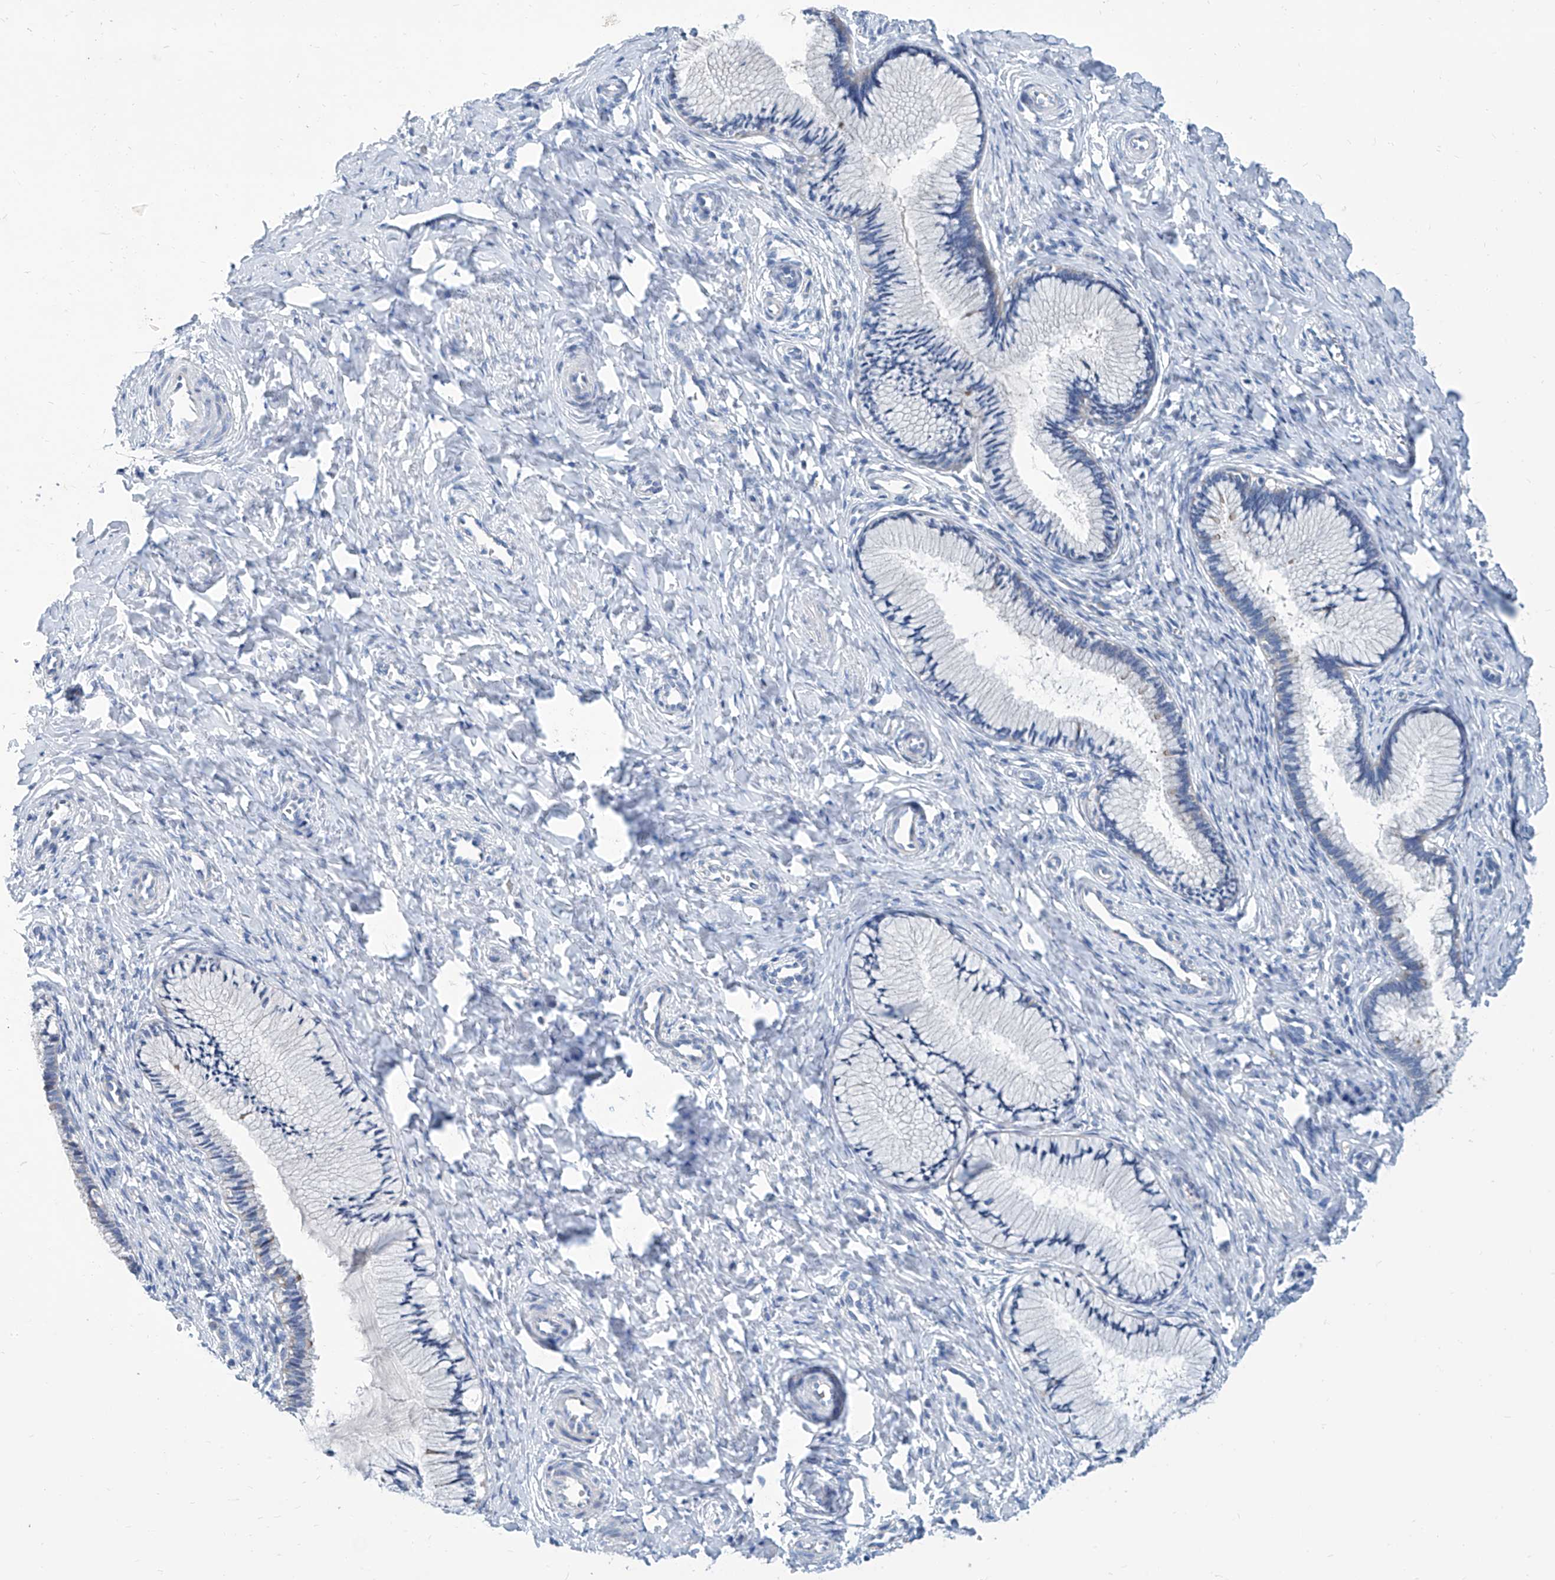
{"staining": {"intensity": "negative", "quantity": "none", "location": "none"}, "tissue": "cervix", "cell_type": "Glandular cells", "image_type": "normal", "snomed": [{"axis": "morphology", "description": "Normal tissue, NOS"}, {"axis": "topography", "description": "Cervix"}], "caption": "Human cervix stained for a protein using immunohistochemistry (IHC) exhibits no staining in glandular cells.", "gene": "ZNF519", "patient": {"sex": "female", "age": 27}}